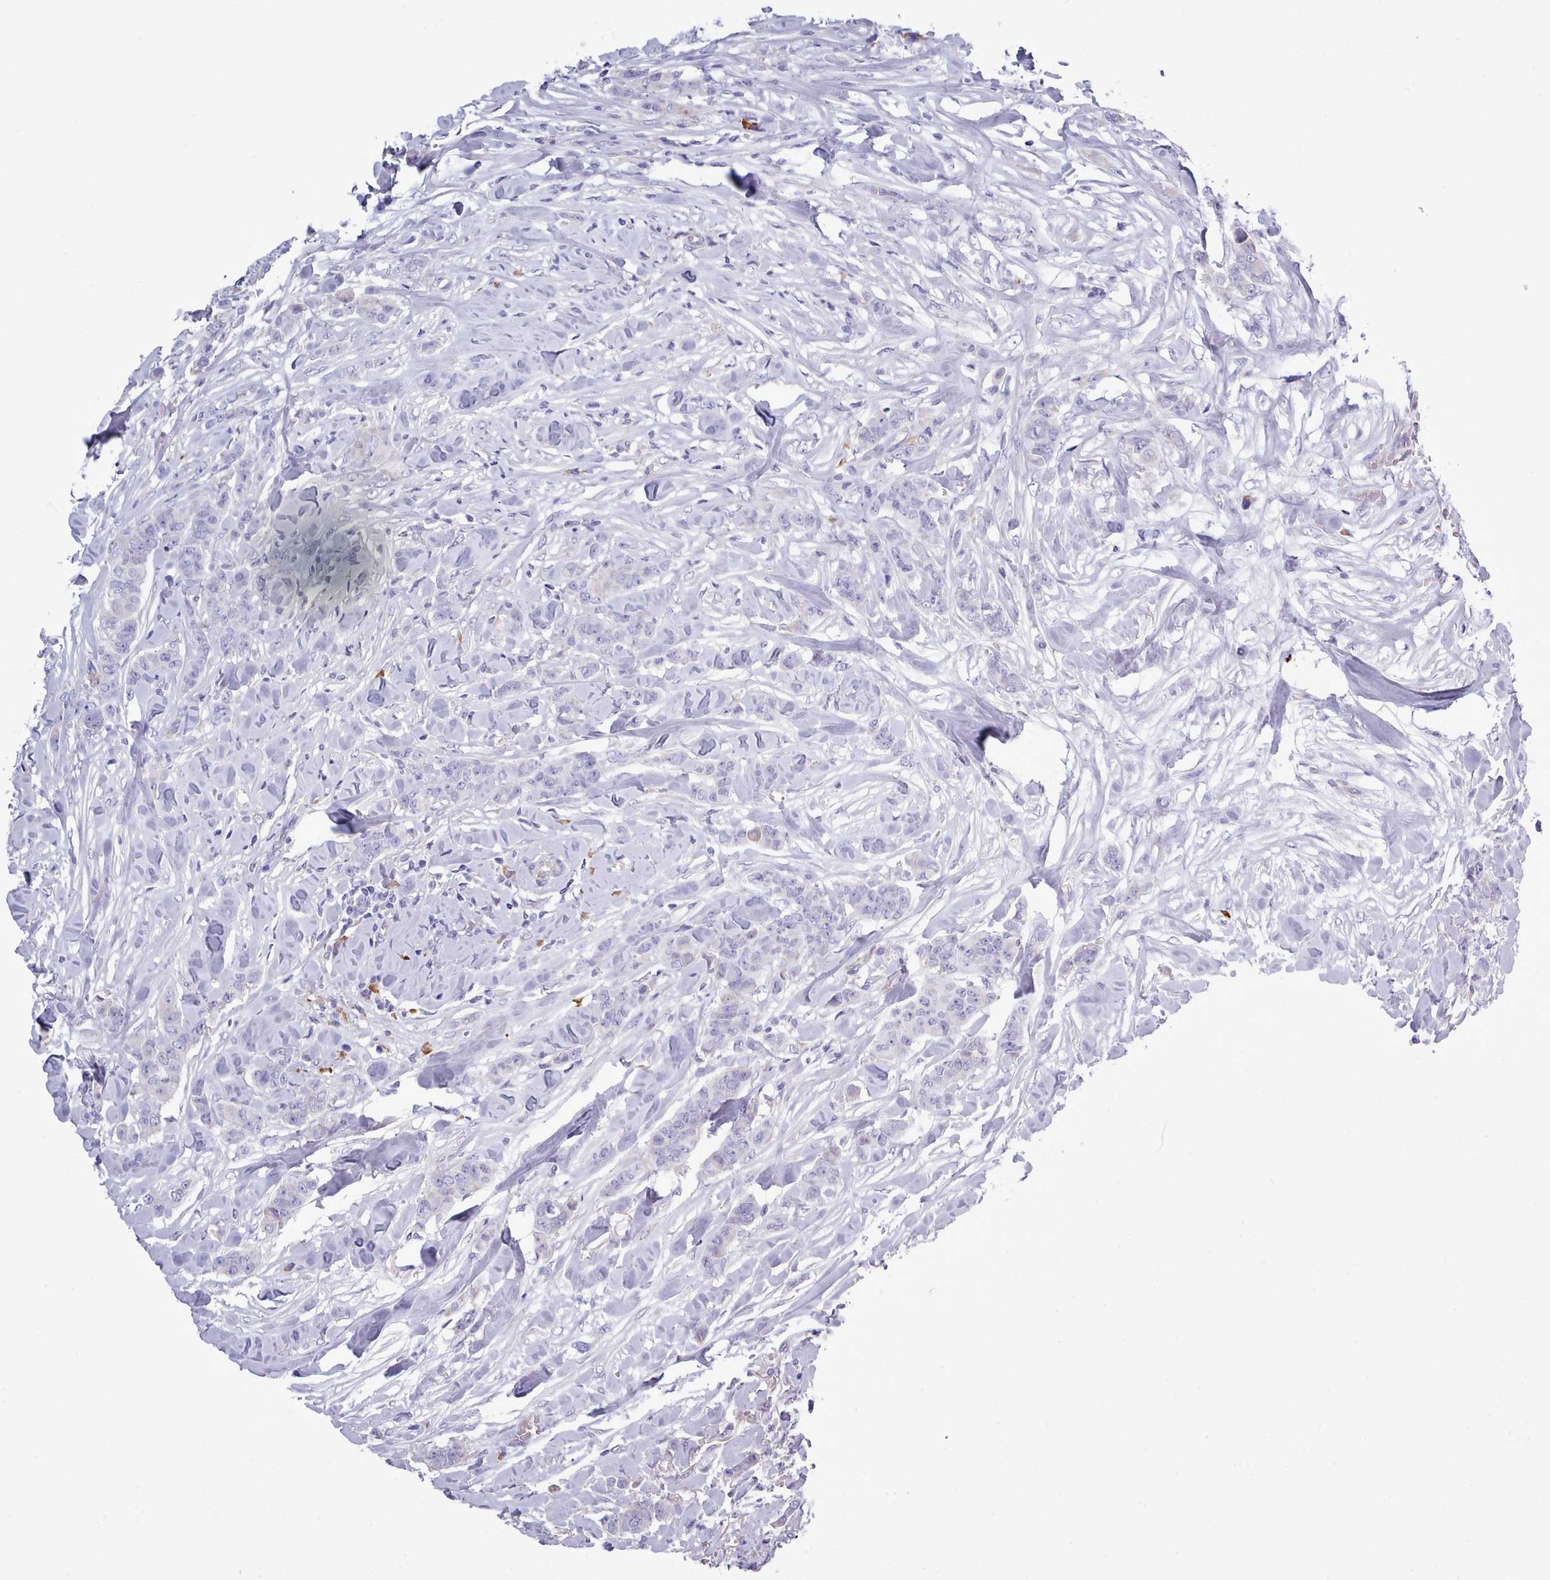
{"staining": {"intensity": "negative", "quantity": "none", "location": "none"}, "tissue": "breast cancer", "cell_type": "Tumor cells", "image_type": "cancer", "snomed": [{"axis": "morphology", "description": "Duct carcinoma"}, {"axis": "topography", "description": "Breast"}], "caption": "Immunohistochemistry (IHC) histopathology image of breast cancer (intraductal carcinoma) stained for a protein (brown), which displays no staining in tumor cells.", "gene": "XKR8", "patient": {"sex": "female", "age": 40}}